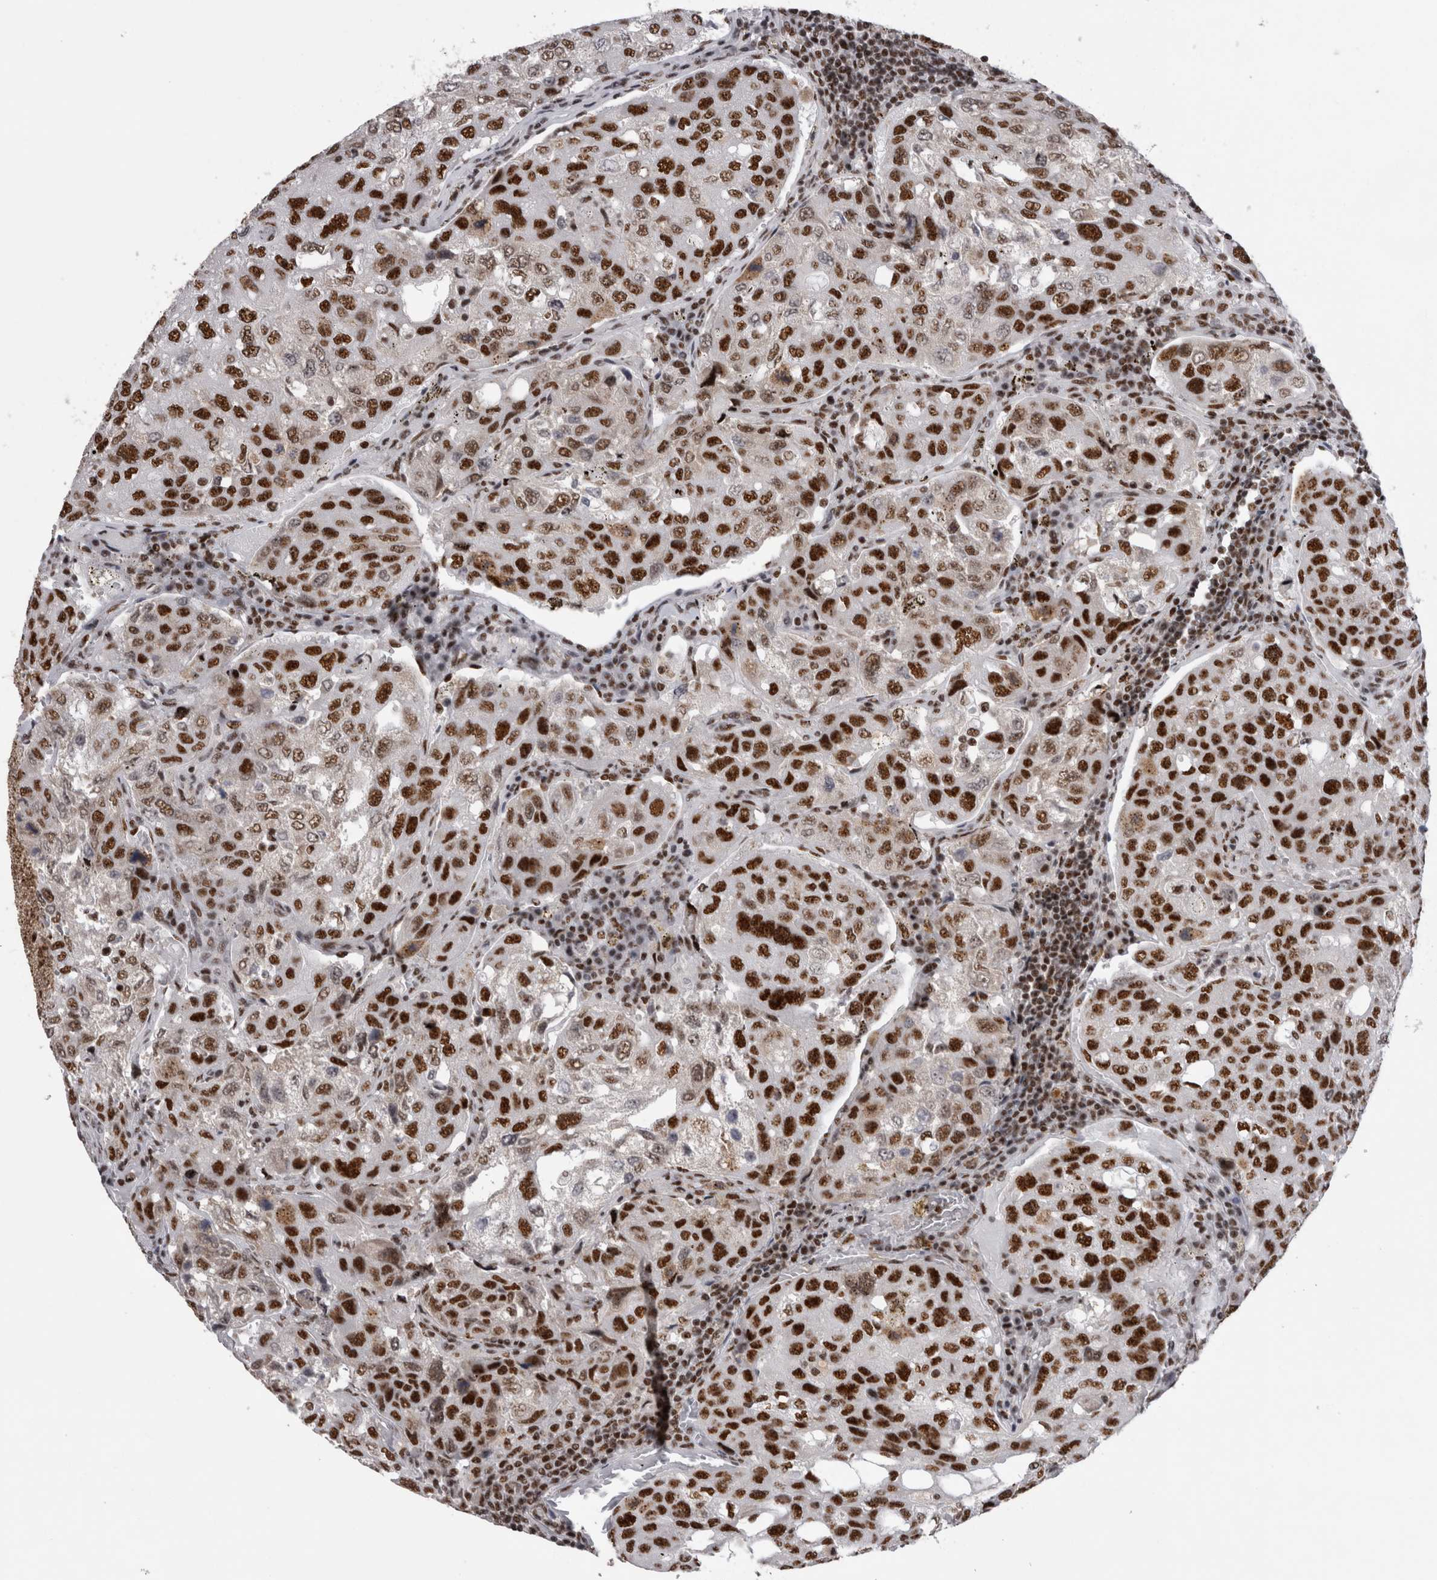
{"staining": {"intensity": "strong", "quantity": ">75%", "location": "nuclear"}, "tissue": "urothelial cancer", "cell_type": "Tumor cells", "image_type": "cancer", "snomed": [{"axis": "morphology", "description": "Urothelial carcinoma, High grade"}, {"axis": "topography", "description": "Lymph node"}, {"axis": "topography", "description": "Urinary bladder"}], "caption": "Approximately >75% of tumor cells in high-grade urothelial carcinoma display strong nuclear protein positivity as visualized by brown immunohistochemical staining.", "gene": "CDK11A", "patient": {"sex": "male", "age": 51}}